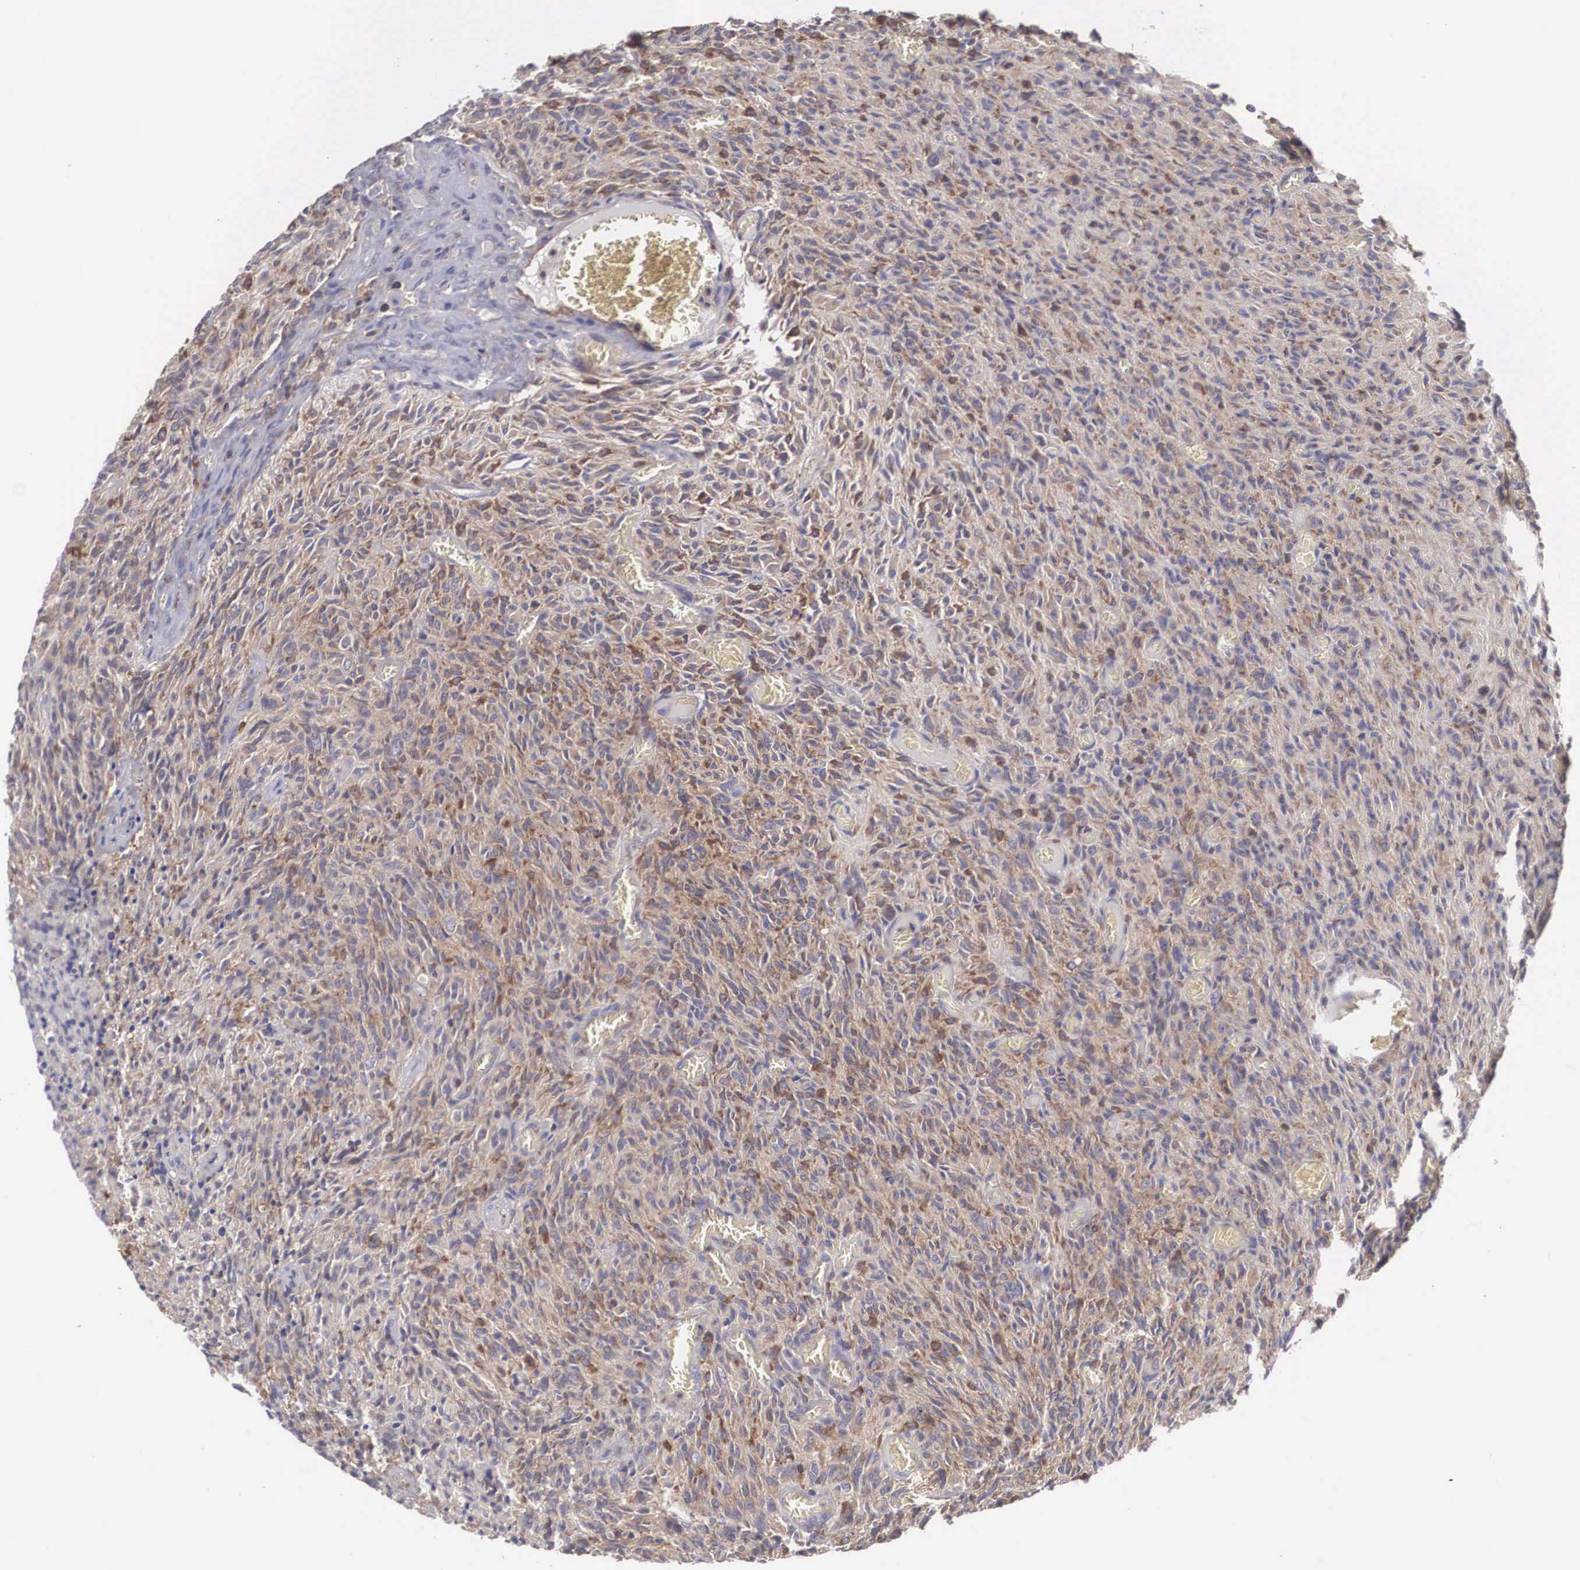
{"staining": {"intensity": "moderate", "quantity": ">75%", "location": "cytoplasmic/membranous"}, "tissue": "glioma", "cell_type": "Tumor cells", "image_type": "cancer", "snomed": [{"axis": "morphology", "description": "Glioma, malignant, High grade"}, {"axis": "topography", "description": "Brain"}], "caption": "Immunohistochemistry photomicrograph of neoplastic tissue: human glioma stained using immunohistochemistry reveals medium levels of moderate protein expression localized specifically in the cytoplasmic/membranous of tumor cells, appearing as a cytoplasmic/membranous brown color.", "gene": "GRIPAP1", "patient": {"sex": "male", "age": 56}}